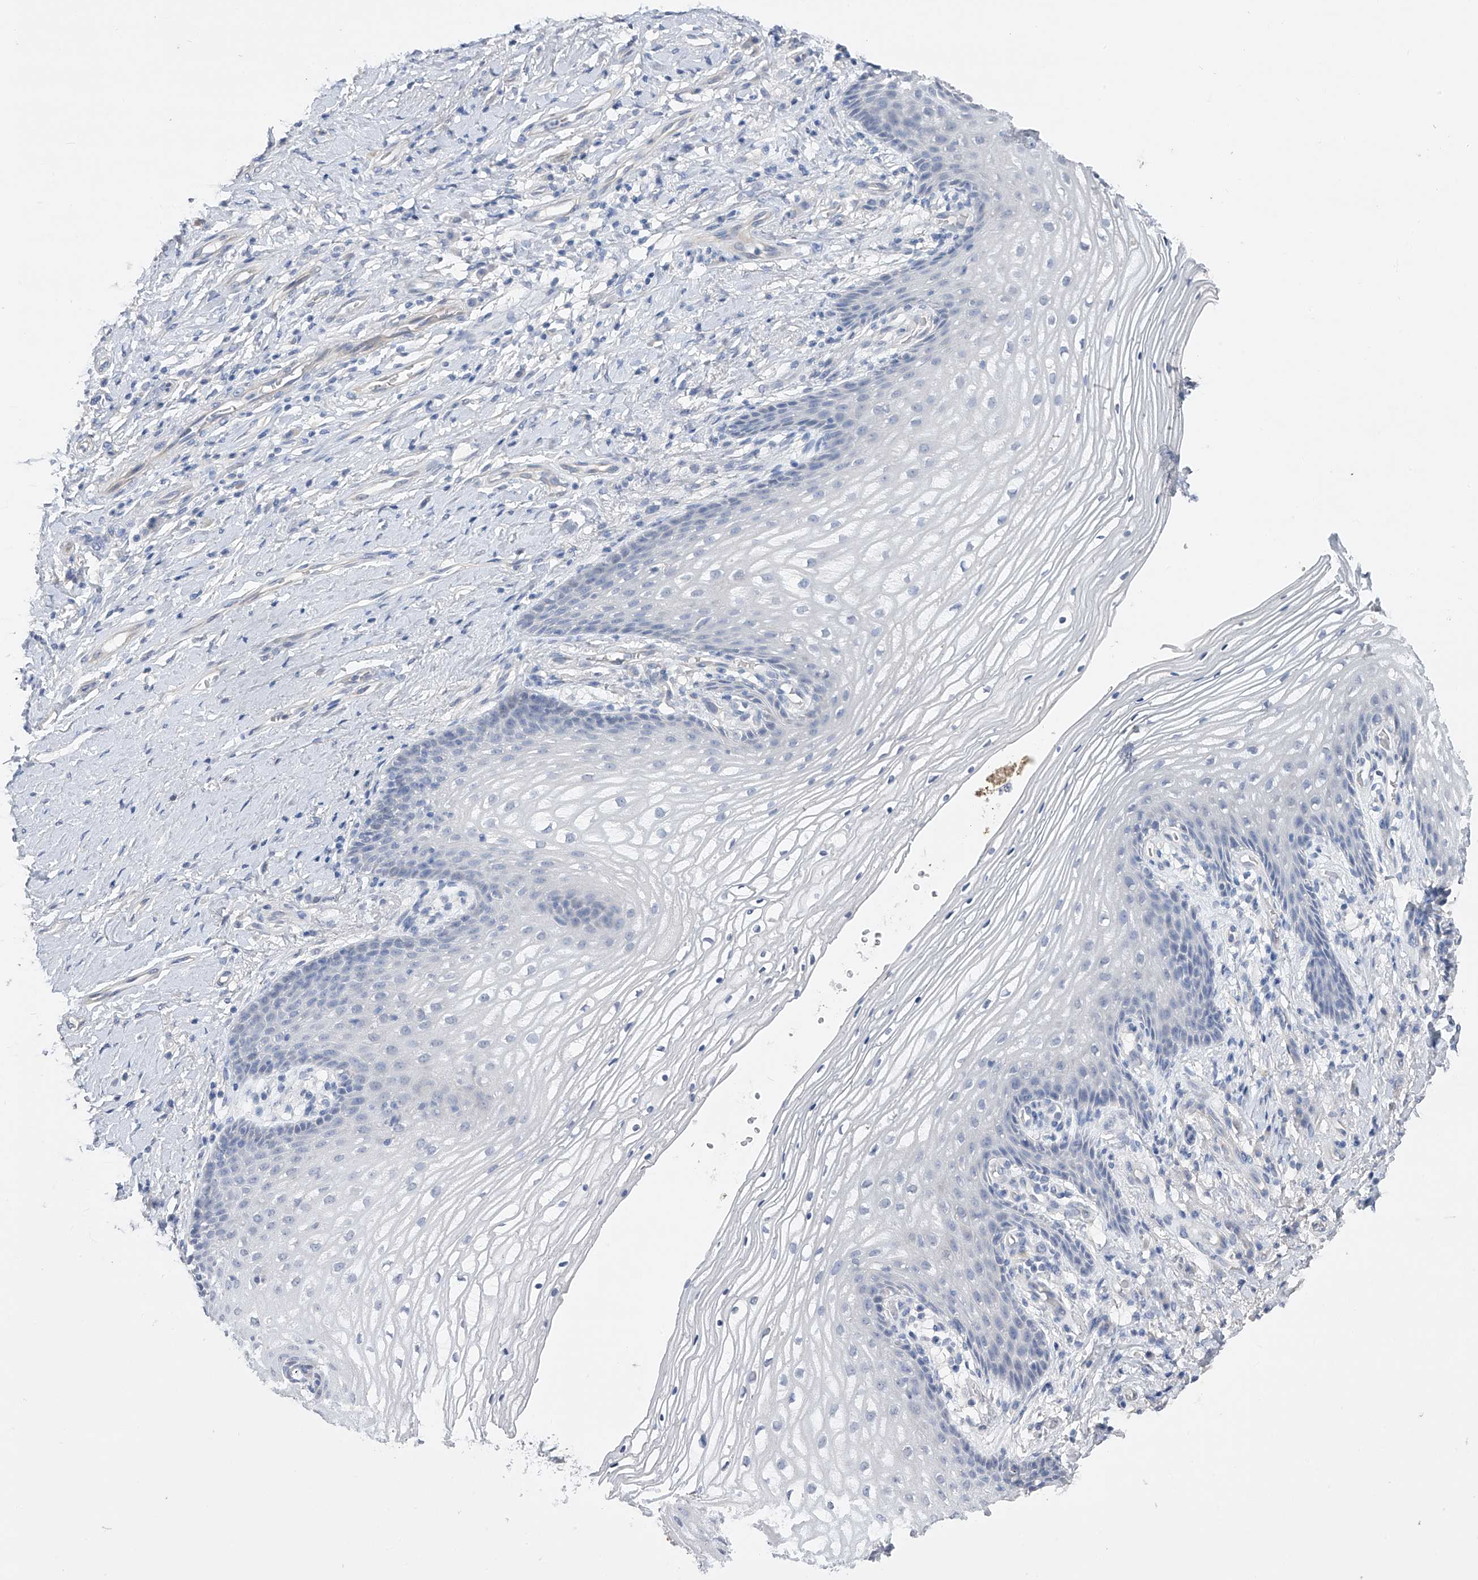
{"staining": {"intensity": "negative", "quantity": "none", "location": "none"}, "tissue": "vagina", "cell_type": "Squamous epithelial cells", "image_type": "normal", "snomed": [{"axis": "morphology", "description": "Normal tissue, NOS"}, {"axis": "topography", "description": "Vagina"}], "caption": "Immunohistochemistry of unremarkable vagina demonstrates no positivity in squamous epithelial cells. (Immunohistochemistry (ihc), brightfield microscopy, high magnification).", "gene": "ADRA1A", "patient": {"sex": "female", "age": 60}}